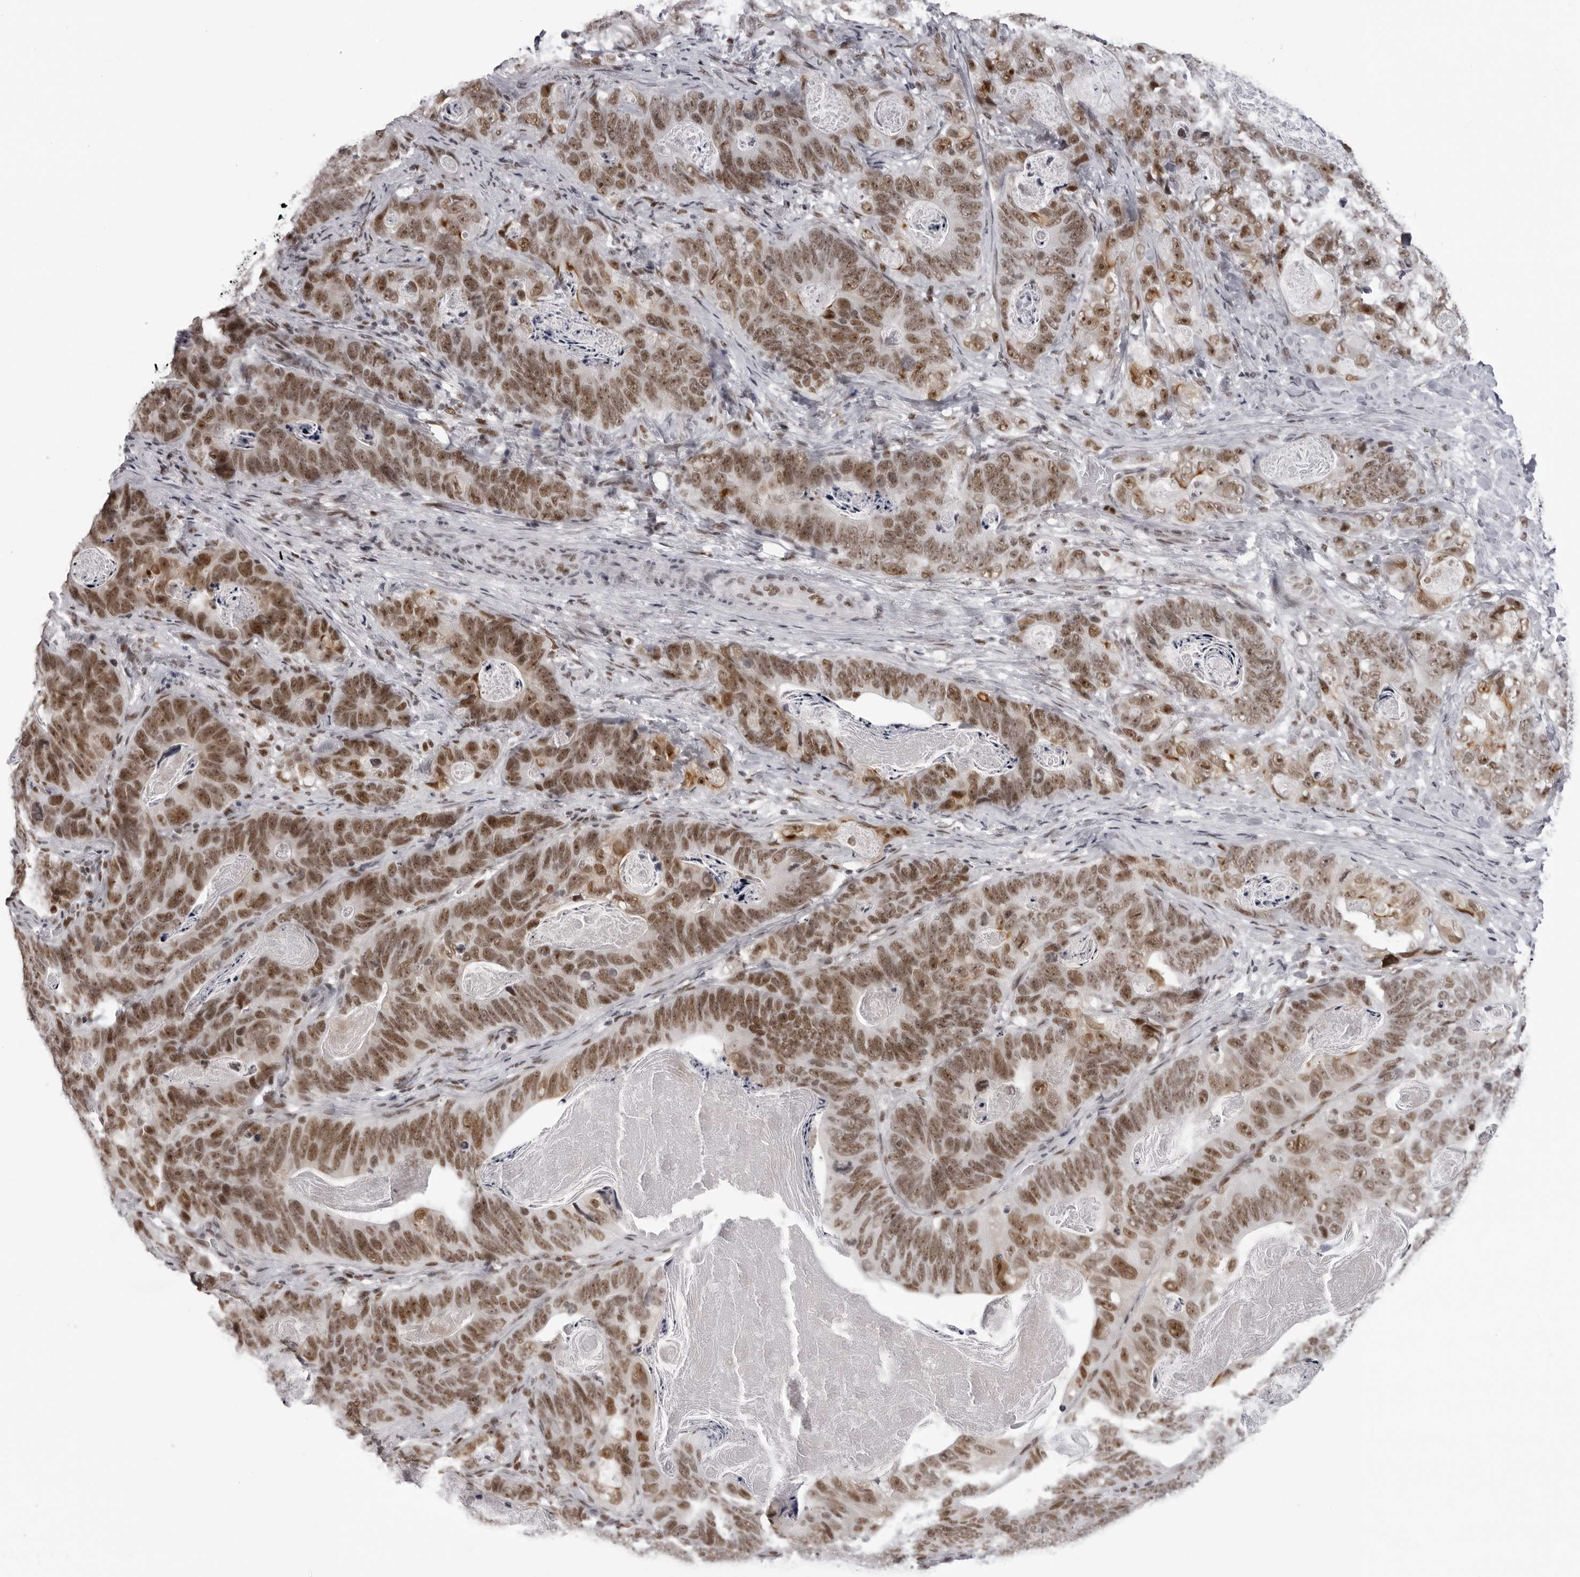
{"staining": {"intensity": "moderate", "quantity": ">75%", "location": "nuclear"}, "tissue": "stomach cancer", "cell_type": "Tumor cells", "image_type": "cancer", "snomed": [{"axis": "morphology", "description": "Normal tissue, NOS"}, {"axis": "morphology", "description": "Adenocarcinoma, NOS"}, {"axis": "topography", "description": "Stomach"}], "caption": "The photomicrograph reveals a brown stain indicating the presence of a protein in the nuclear of tumor cells in stomach cancer. The staining was performed using DAB (3,3'-diaminobenzidine) to visualize the protein expression in brown, while the nuclei were stained in blue with hematoxylin (Magnification: 20x).", "gene": "HEXIM2", "patient": {"sex": "female", "age": 89}}